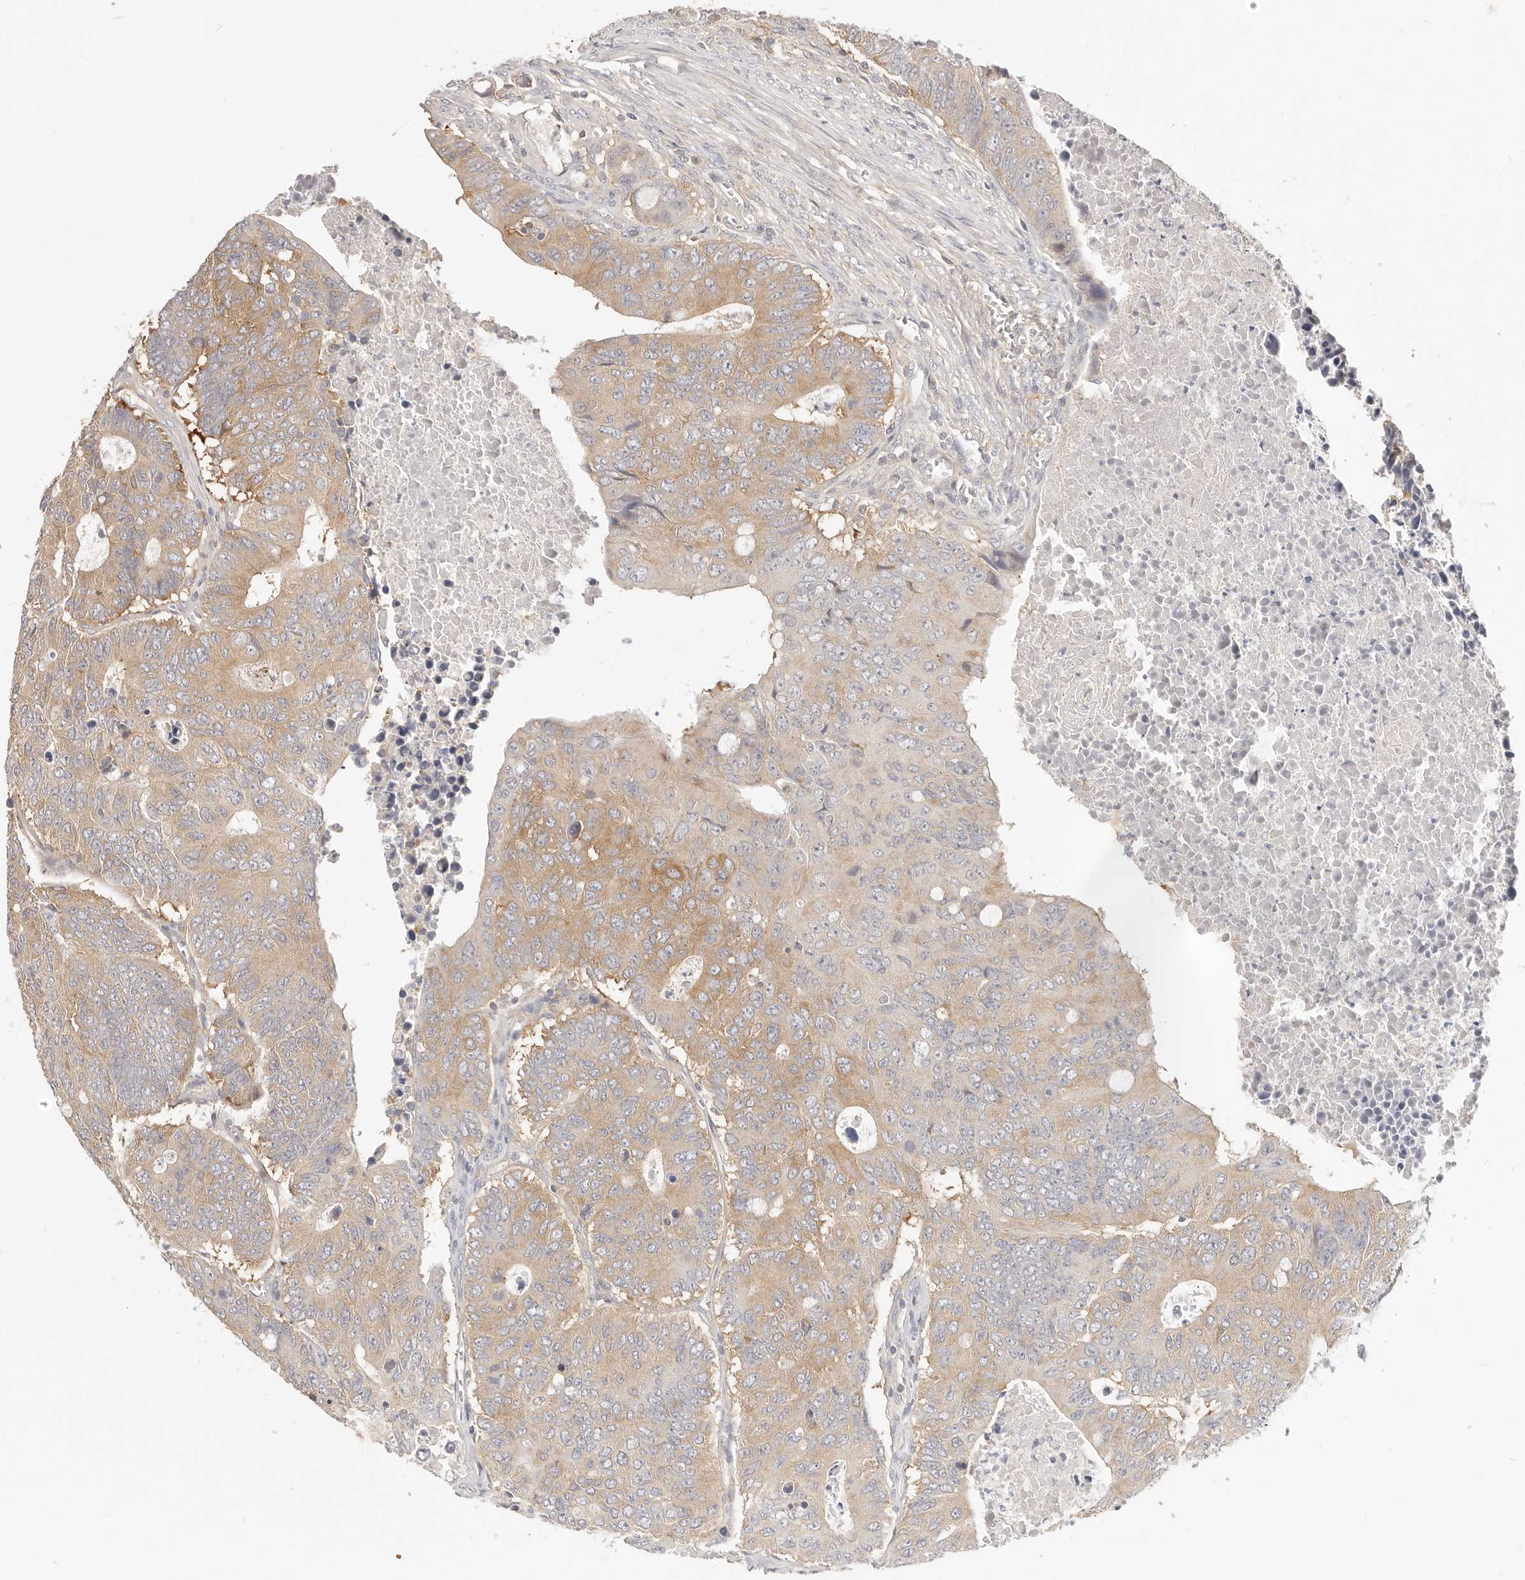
{"staining": {"intensity": "moderate", "quantity": ">75%", "location": "cytoplasmic/membranous"}, "tissue": "colorectal cancer", "cell_type": "Tumor cells", "image_type": "cancer", "snomed": [{"axis": "morphology", "description": "Adenocarcinoma, NOS"}, {"axis": "topography", "description": "Colon"}], "caption": "Moderate cytoplasmic/membranous expression for a protein is identified in approximately >75% of tumor cells of colorectal cancer using IHC.", "gene": "DTNBP1", "patient": {"sex": "male", "age": 87}}